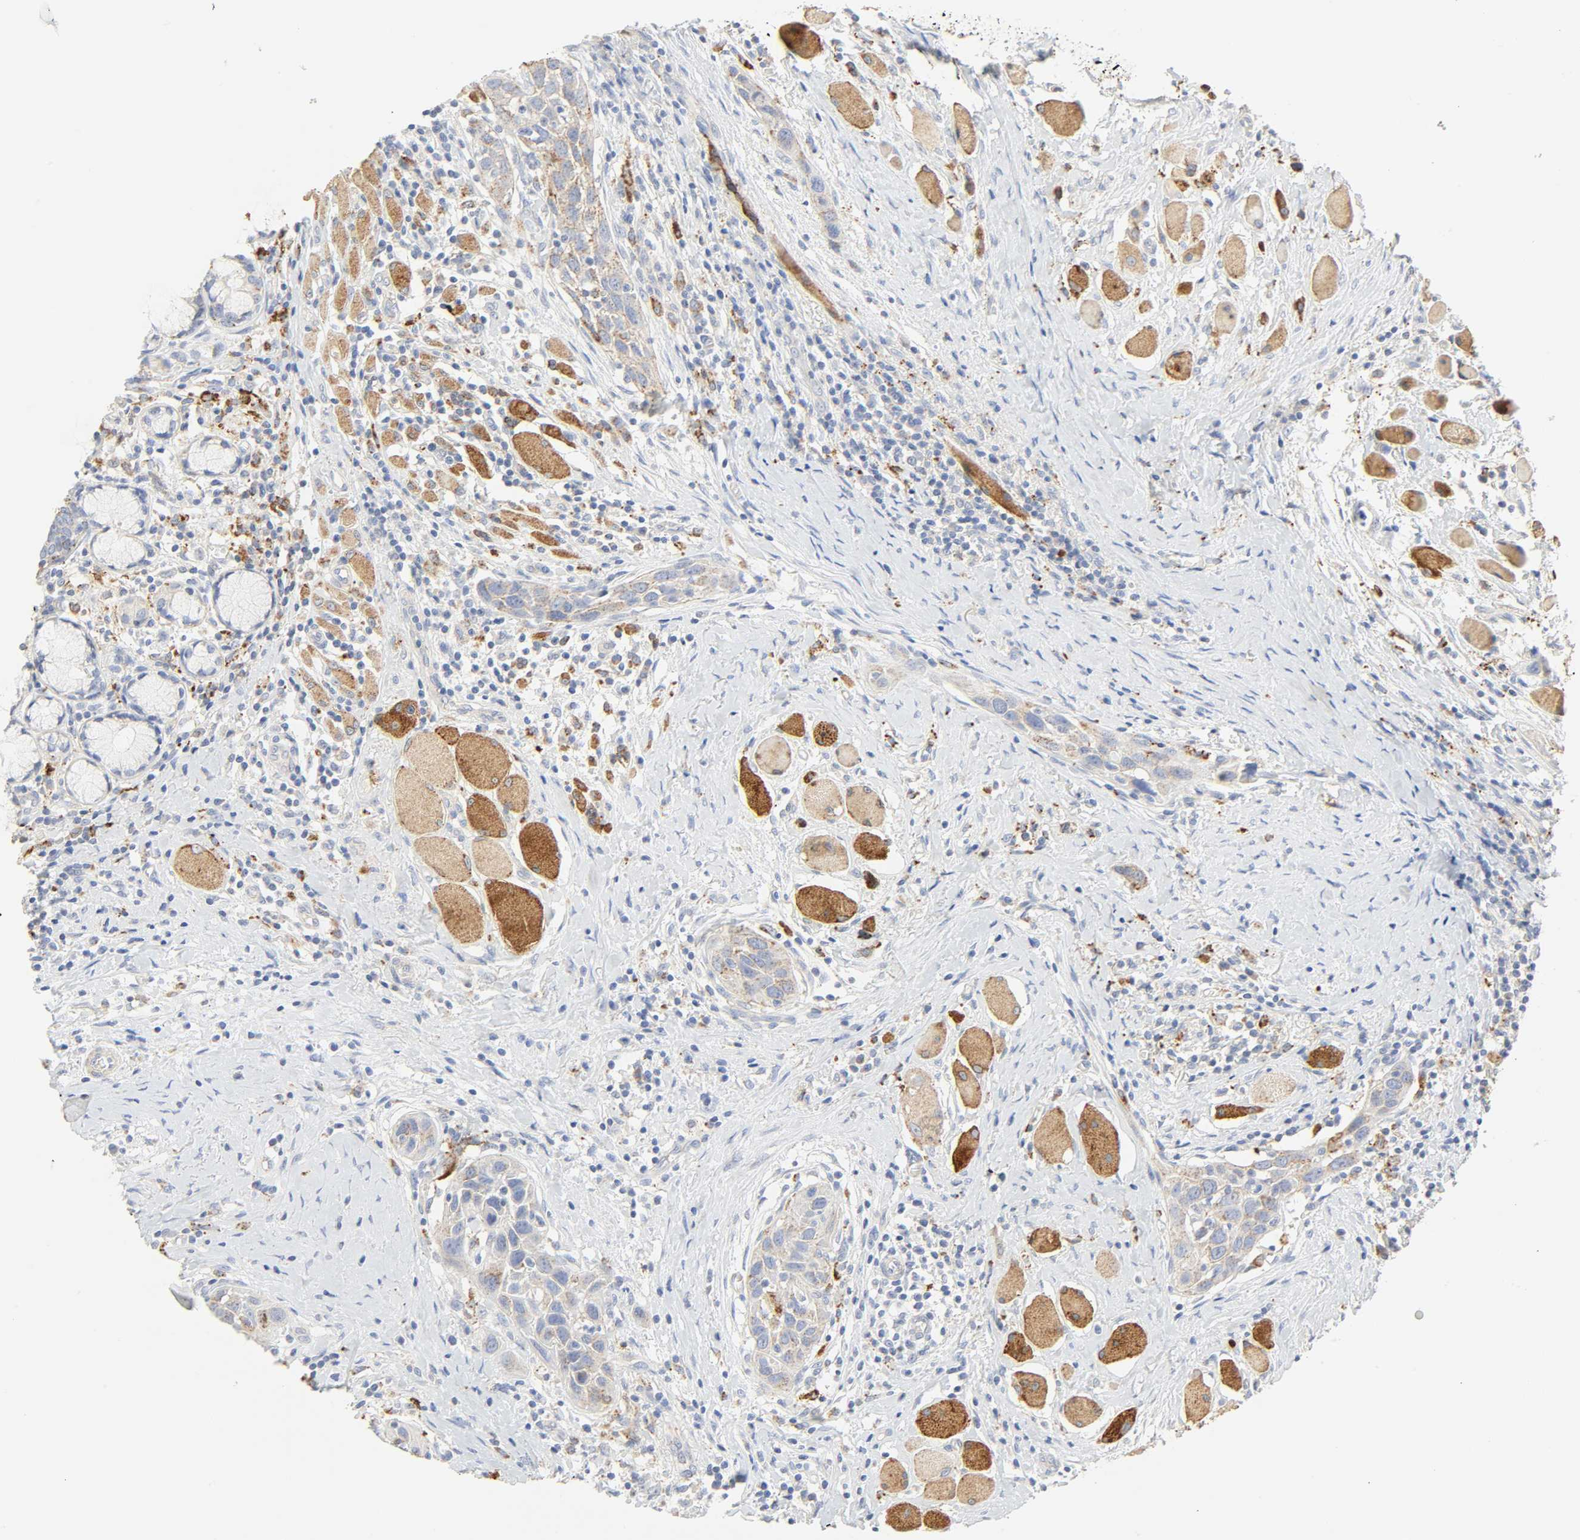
{"staining": {"intensity": "negative", "quantity": "none", "location": "none"}, "tissue": "head and neck cancer", "cell_type": "Tumor cells", "image_type": "cancer", "snomed": [{"axis": "morphology", "description": "Squamous cell carcinoma, NOS"}, {"axis": "topography", "description": "Oral tissue"}, {"axis": "topography", "description": "Head-Neck"}], "caption": "The image shows no staining of tumor cells in head and neck squamous cell carcinoma.", "gene": "CAMK2A", "patient": {"sex": "female", "age": 50}}